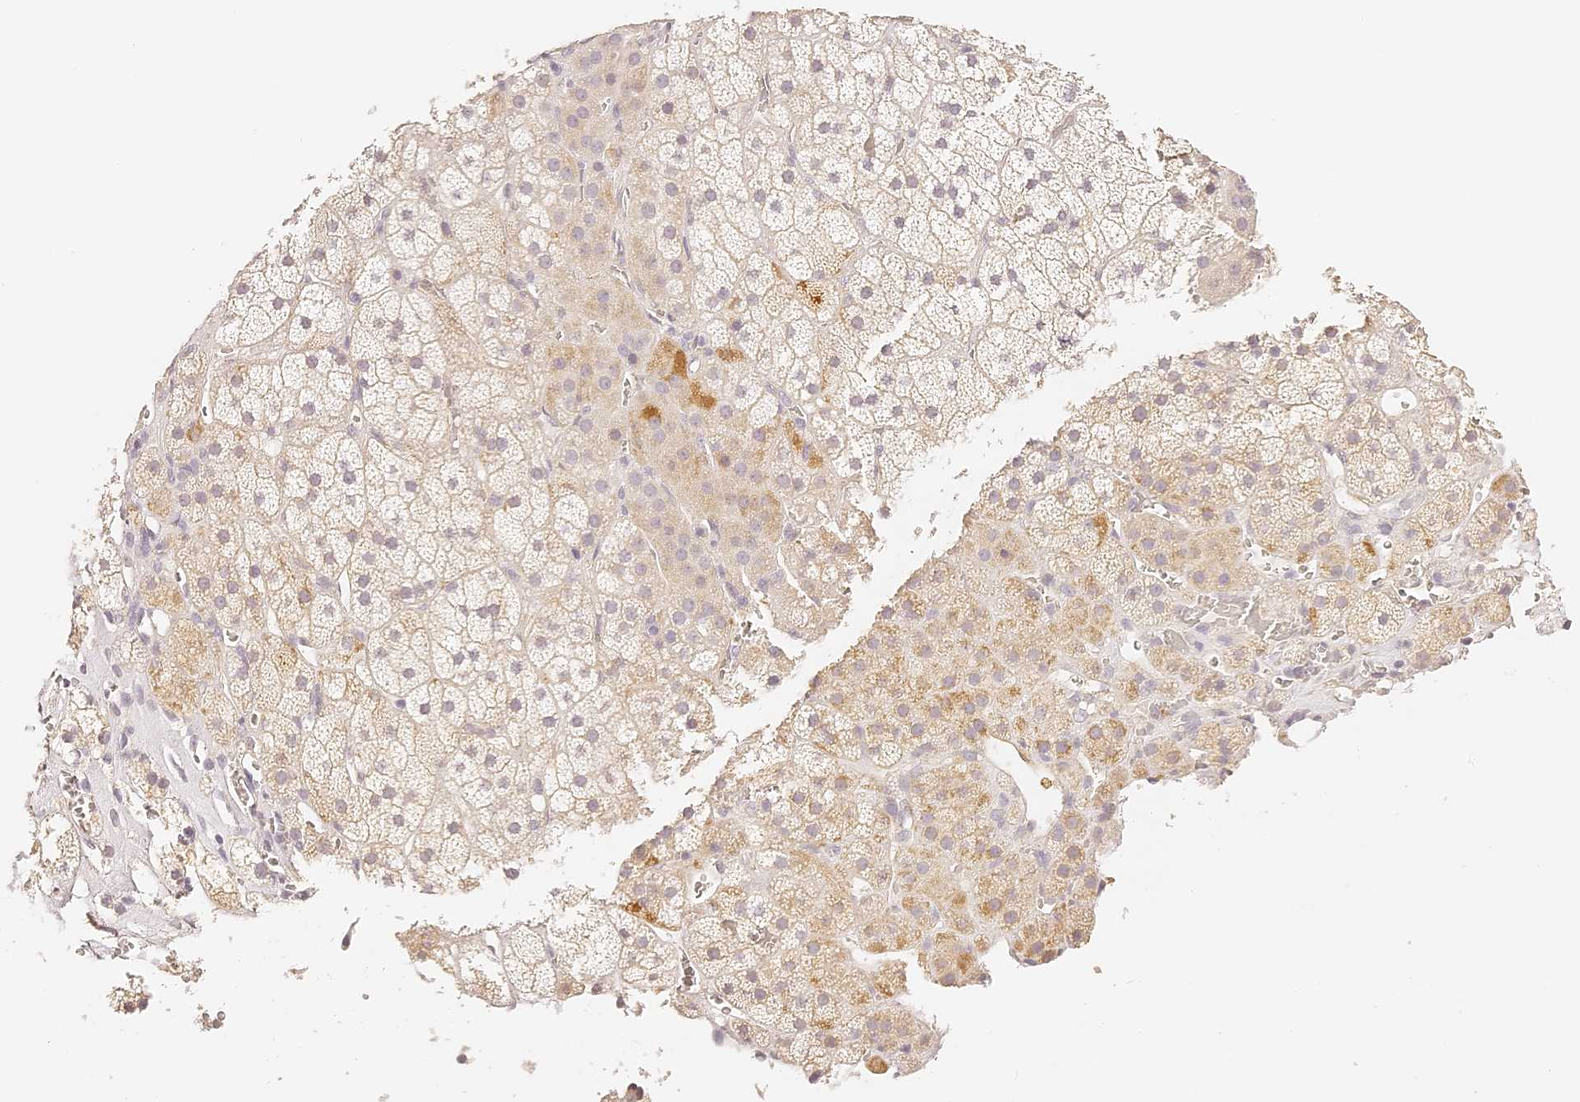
{"staining": {"intensity": "weak", "quantity": ">75%", "location": "cytoplasmic/membranous"}, "tissue": "adrenal gland", "cell_type": "Glandular cells", "image_type": "normal", "snomed": [{"axis": "morphology", "description": "Normal tissue, NOS"}, {"axis": "topography", "description": "Adrenal gland"}], "caption": "Immunohistochemistry staining of benign adrenal gland, which shows low levels of weak cytoplasmic/membranous expression in approximately >75% of glandular cells indicating weak cytoplasmic/membranous protein expression. The staining was performed using DAB (brown) for protein detection and nuclei were counterstained in hematoxylin (blue).", "gene": "TRIM45", "patient": {"sex": "male", "age": 57}}